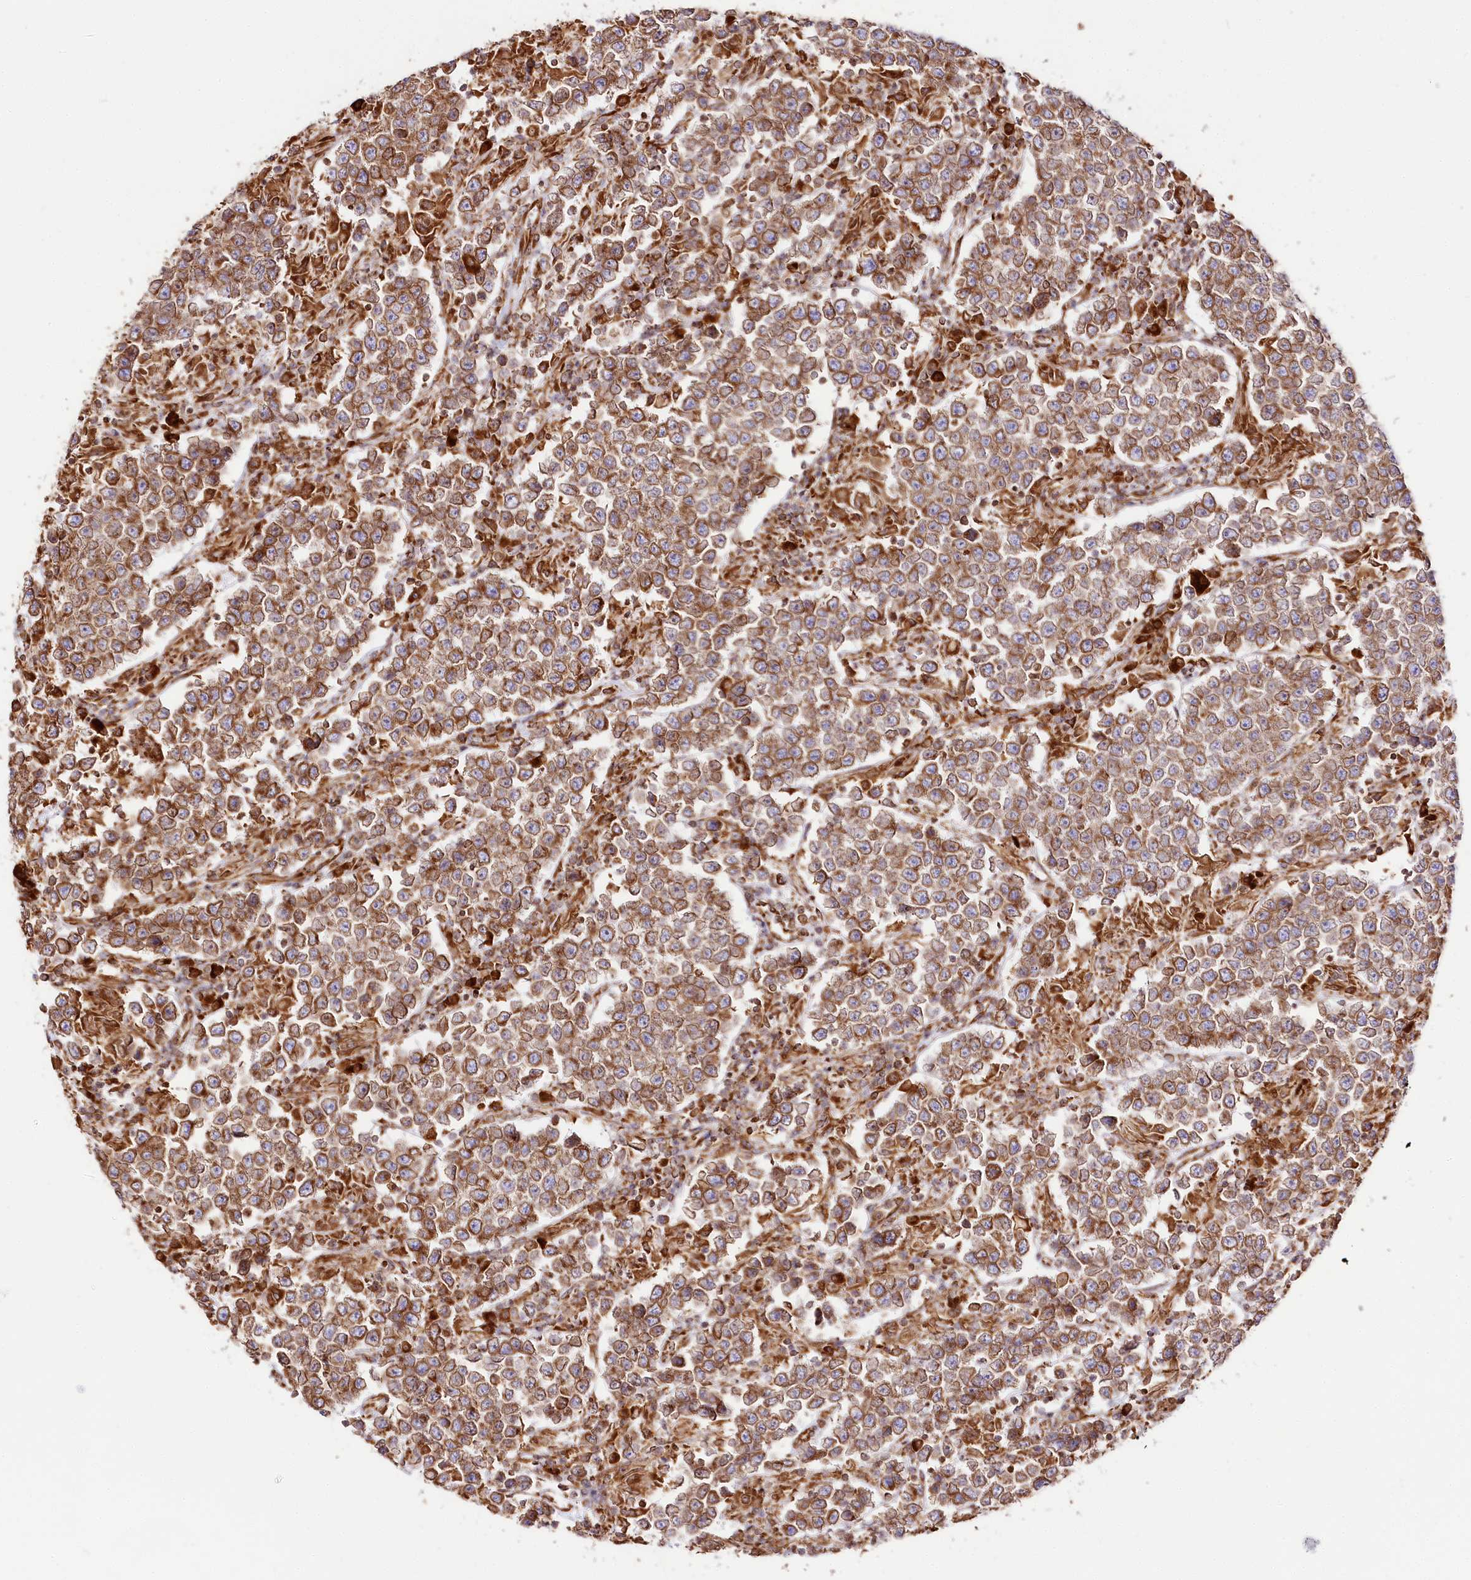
{"staining": {"intensity": "moderate", "quantity": ">75%", "location": "cytoplasmic/membranous"}, "tissue": "testis cancer", "cell_type": "Tumor cells", "image_type": "cancer", "snomed": [{"axis": "morphology", "description": "Normal tissue, NOS"}, {"axis": "morphology", "description": "Urothelial carcinoma, High grade"}, {"axis": "morphology", "description": "Seminoma, NOS"}, {"axis": "morphology", "description": "Carcinoma, Embryonal, NOS"}, {"axis": "topography", "description": "Urinary bladder"}, {"axis": "topography", "description": "Testis"}], "caption": "Testis seminoma tissue shows moderate cytoplasmic/membranous positivity in approximately >75% of tumor cells Nuclei are stained in blue.", "gene": "CNPY2", "patient": {"sex": "male", "age": 41}}